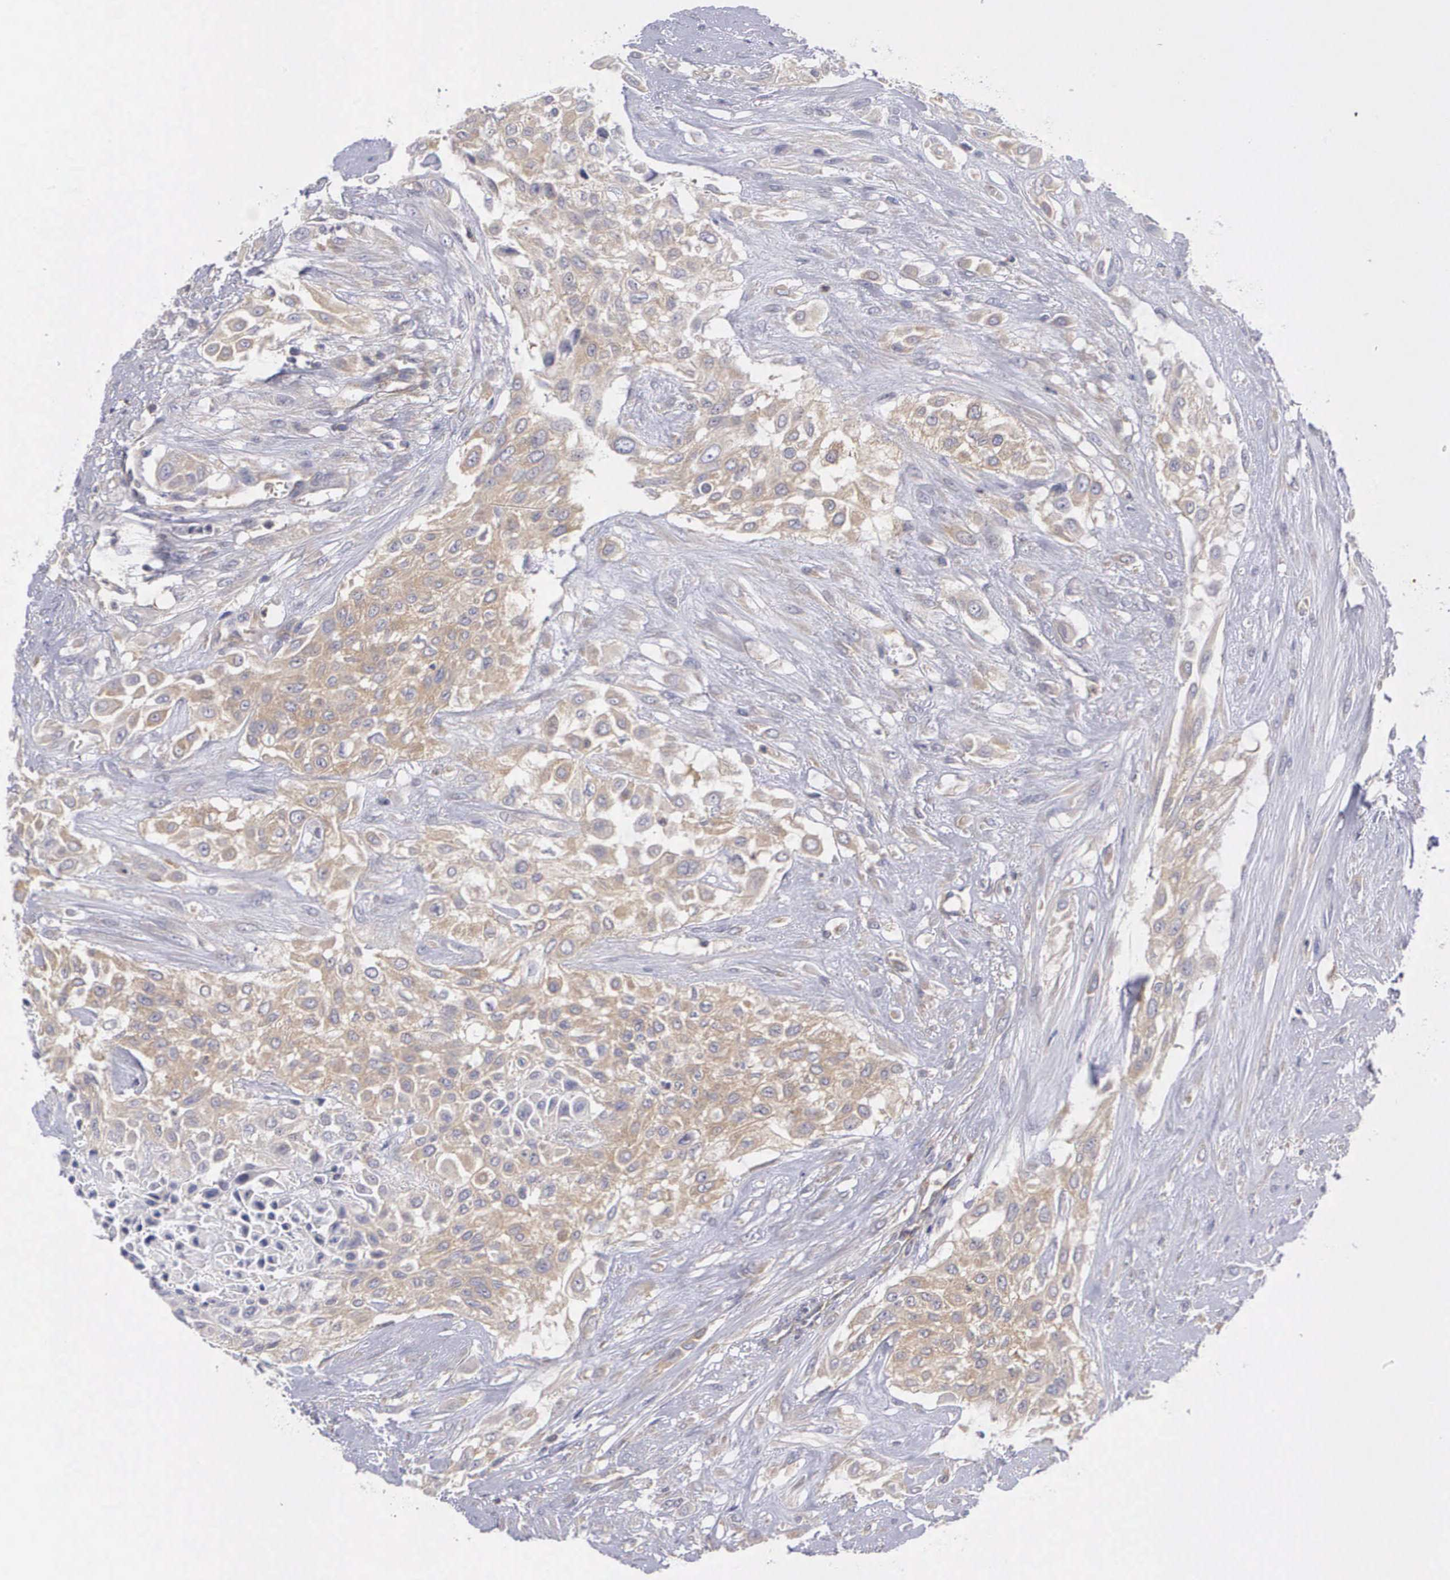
{"staining": {"intensity": "weak", "quantity": "25%-75%", "location": "cytoplasmic/membranous"}, "tissue": "urothelial cancer", "cell_type": "Tumor cells", "image_type": "cancer", "snomed": [{"axis": "morphology", "description": "Urothelial carcinoma, High grade"}, {"axis": "topography", "description": "Urinary bladder"}], "caption": "About 25%-75% of tumor cells in urothelial carcinoma (high-grade) show weak cytoplasmic/membranous protein positivity as visualized by brown immunohistochemical staining.", "gene": "GRIPAP1", "patient": {"sex": "male", "age": 57}}